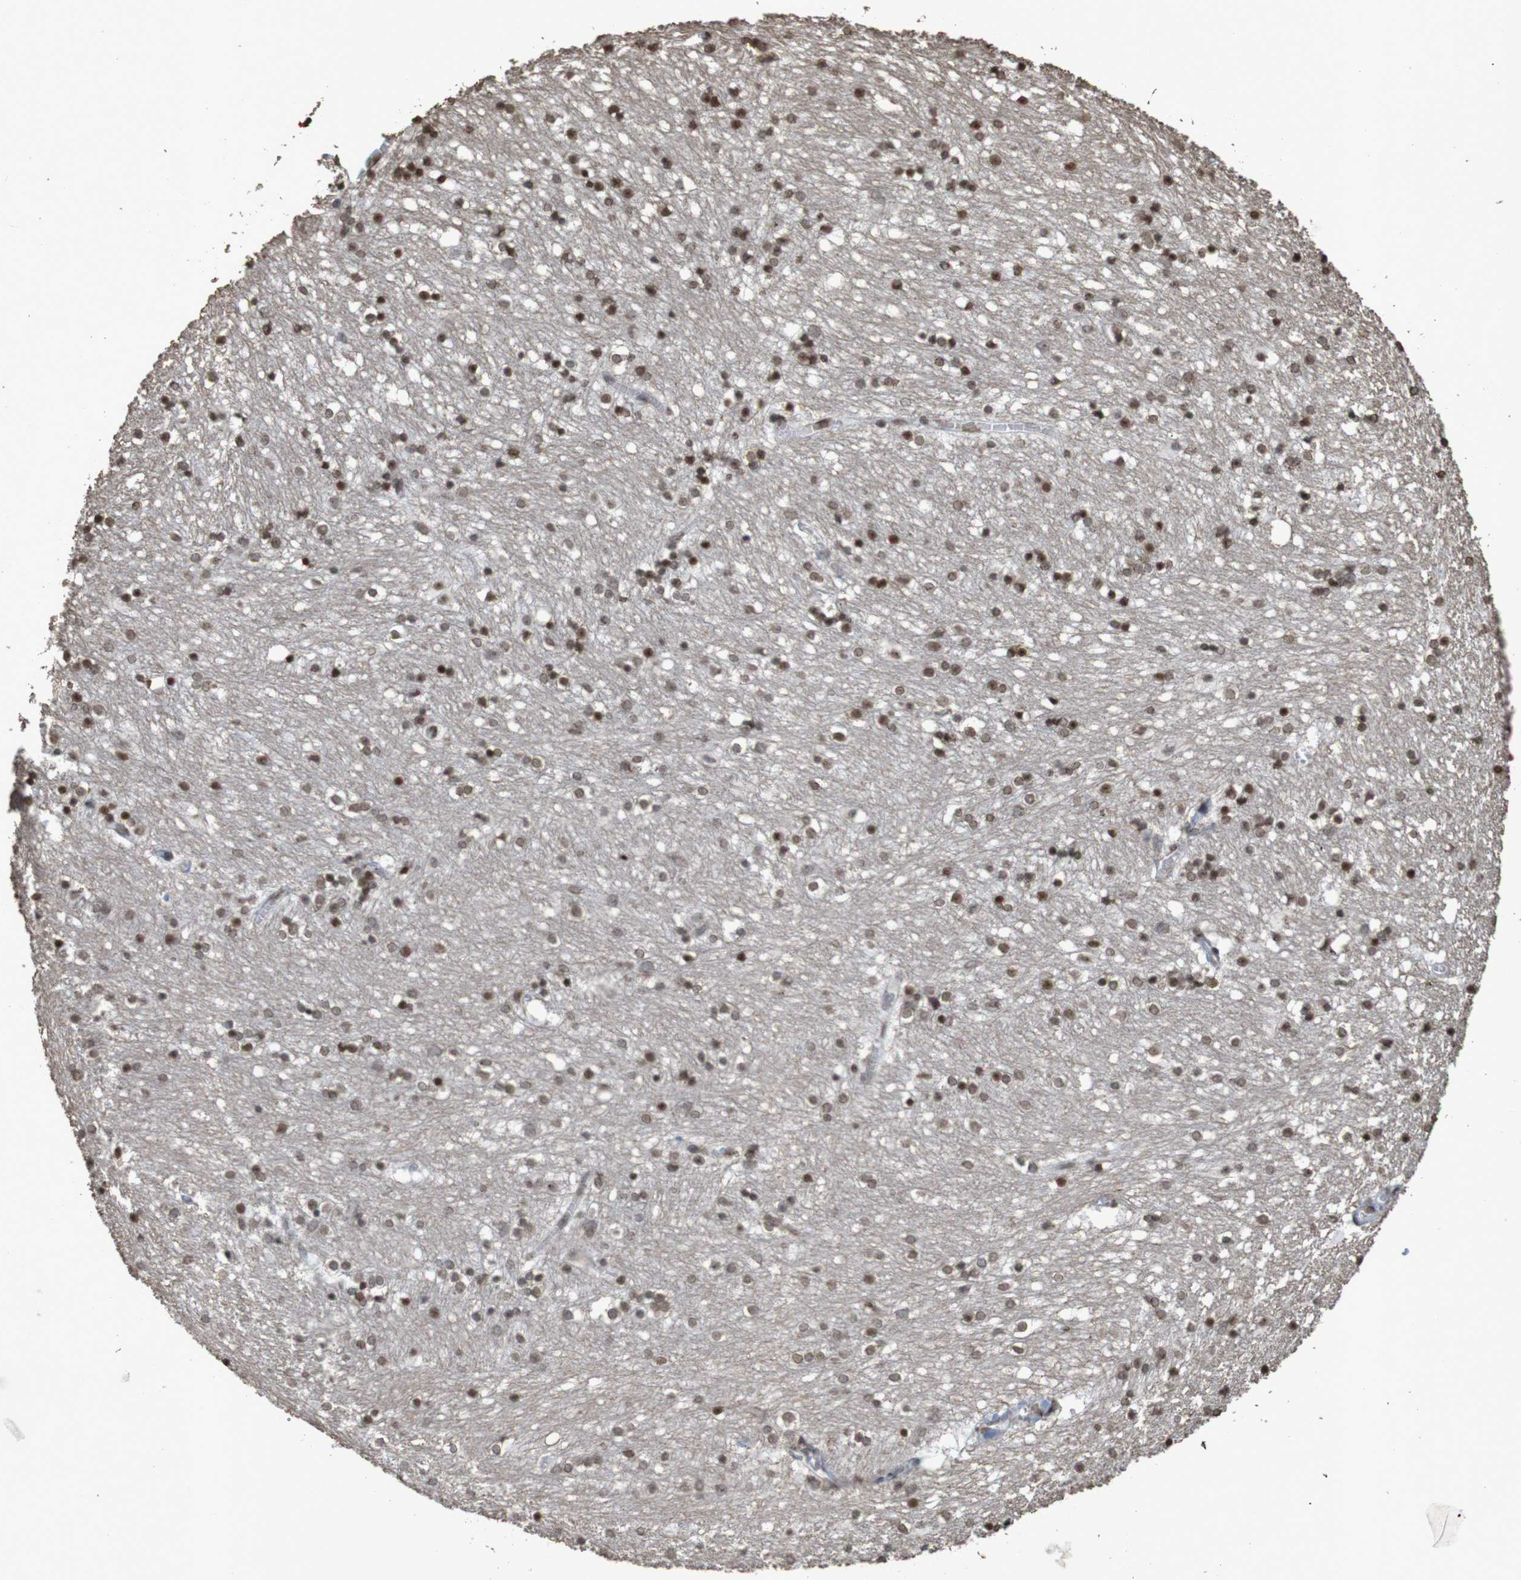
{"staining": {"intensity": "weak", "quantity": "25%-75%", "location": "nuclear"}, "tissue": "caudate", "cell_type": "Glial cells", "image_type": "normal", "snomed": [{"axis": "morphology", "description": "Normal tissue, NOS"}, {"axis": "topography", "description": "Lateral ventricle wall"}], "caption": "Approximately 25%-75% of glial cells in normal caudate reveal weak nuclear protein staining as visualized by brown immunohistochemical staining.", "gene": "GFI1", "patient": {"sex": "female", "age": 54}}